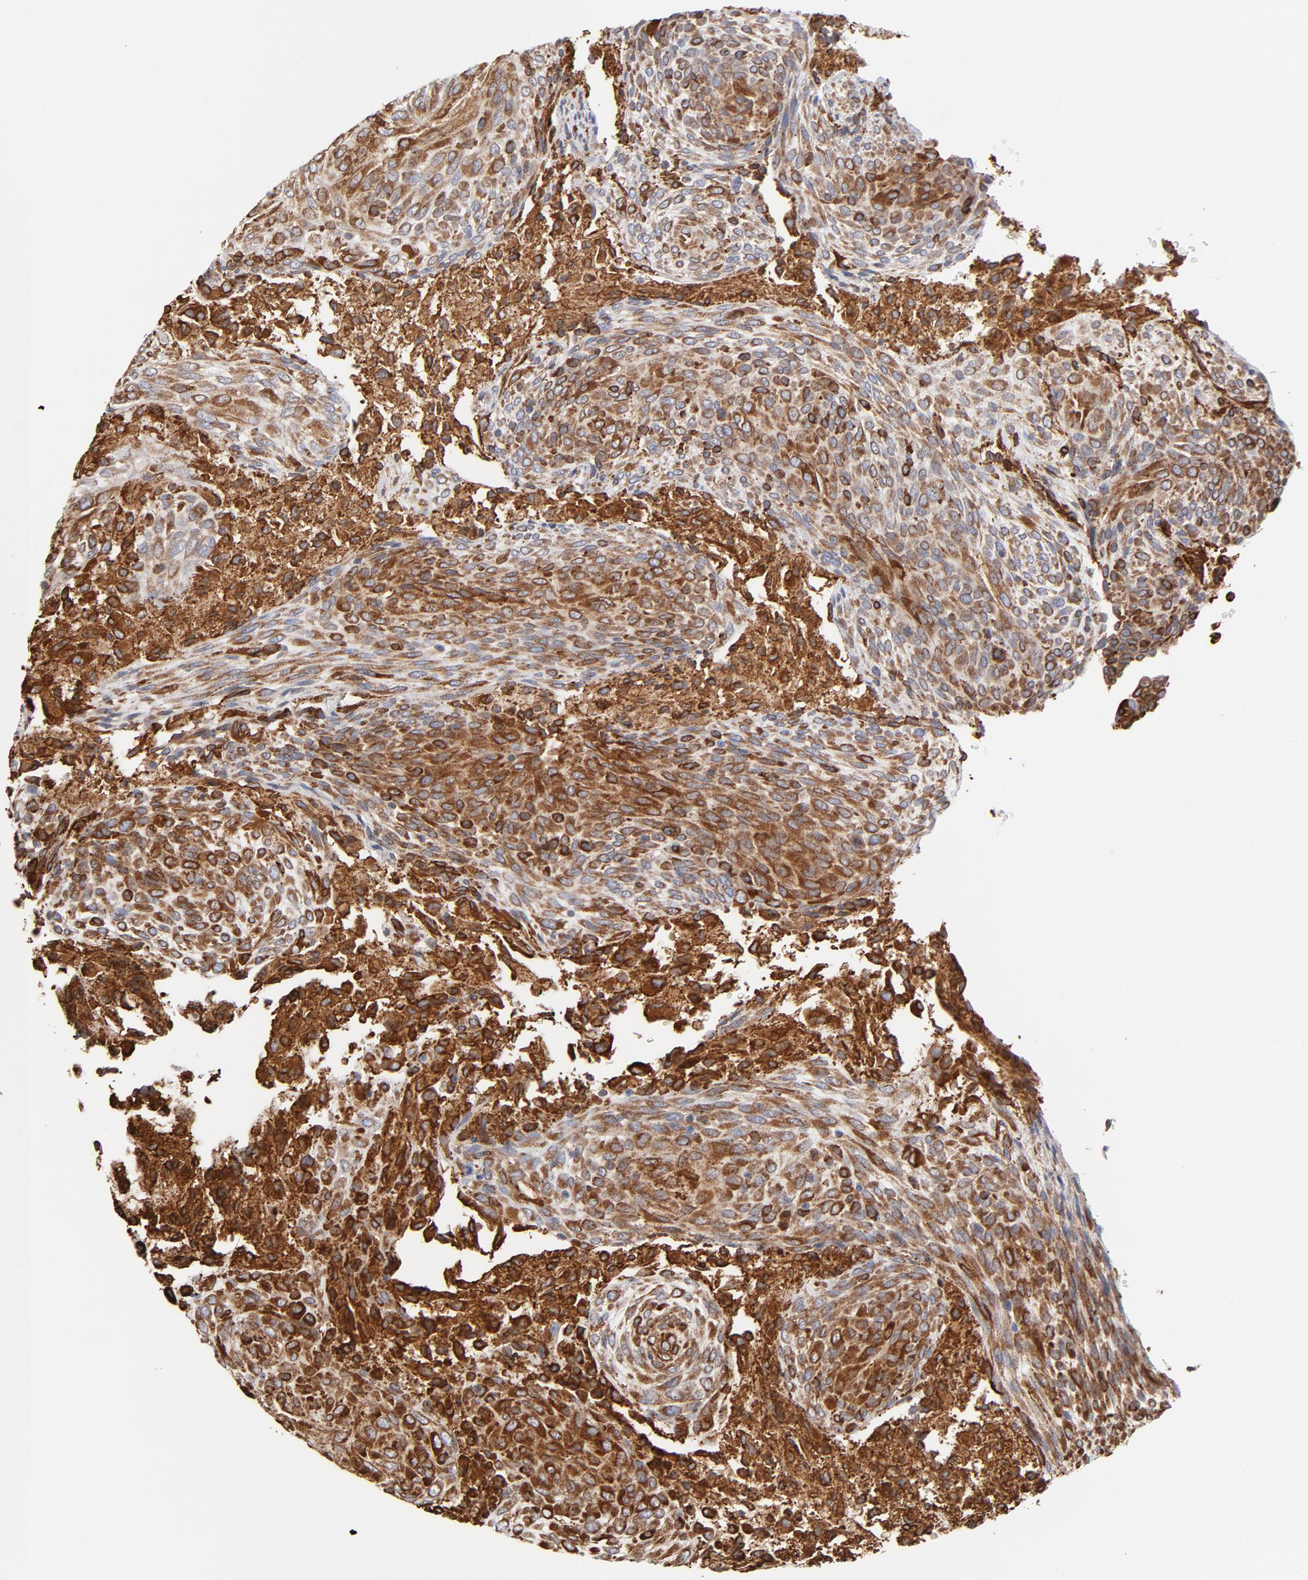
{"staining": {"intensity": "strong", "quantity": ">75%", "location": "cytoplasmic/membranous"}, "tissue": "glioma", "cell_type": "Tumor cells", "image_type": "cancer", "snomed": [{"axis": "morphology", "description": "Glioma, malignant, High grade"}, {"axis": "topography", "description": "Cerebral cortex"}], "caption": "Protein staining demonstrates strong cytoplasmic/membranous expression in approximately >75% of tumor cells in glioma.", "gene": "CANX", "patient": {"sex": "female", "age": 55}}